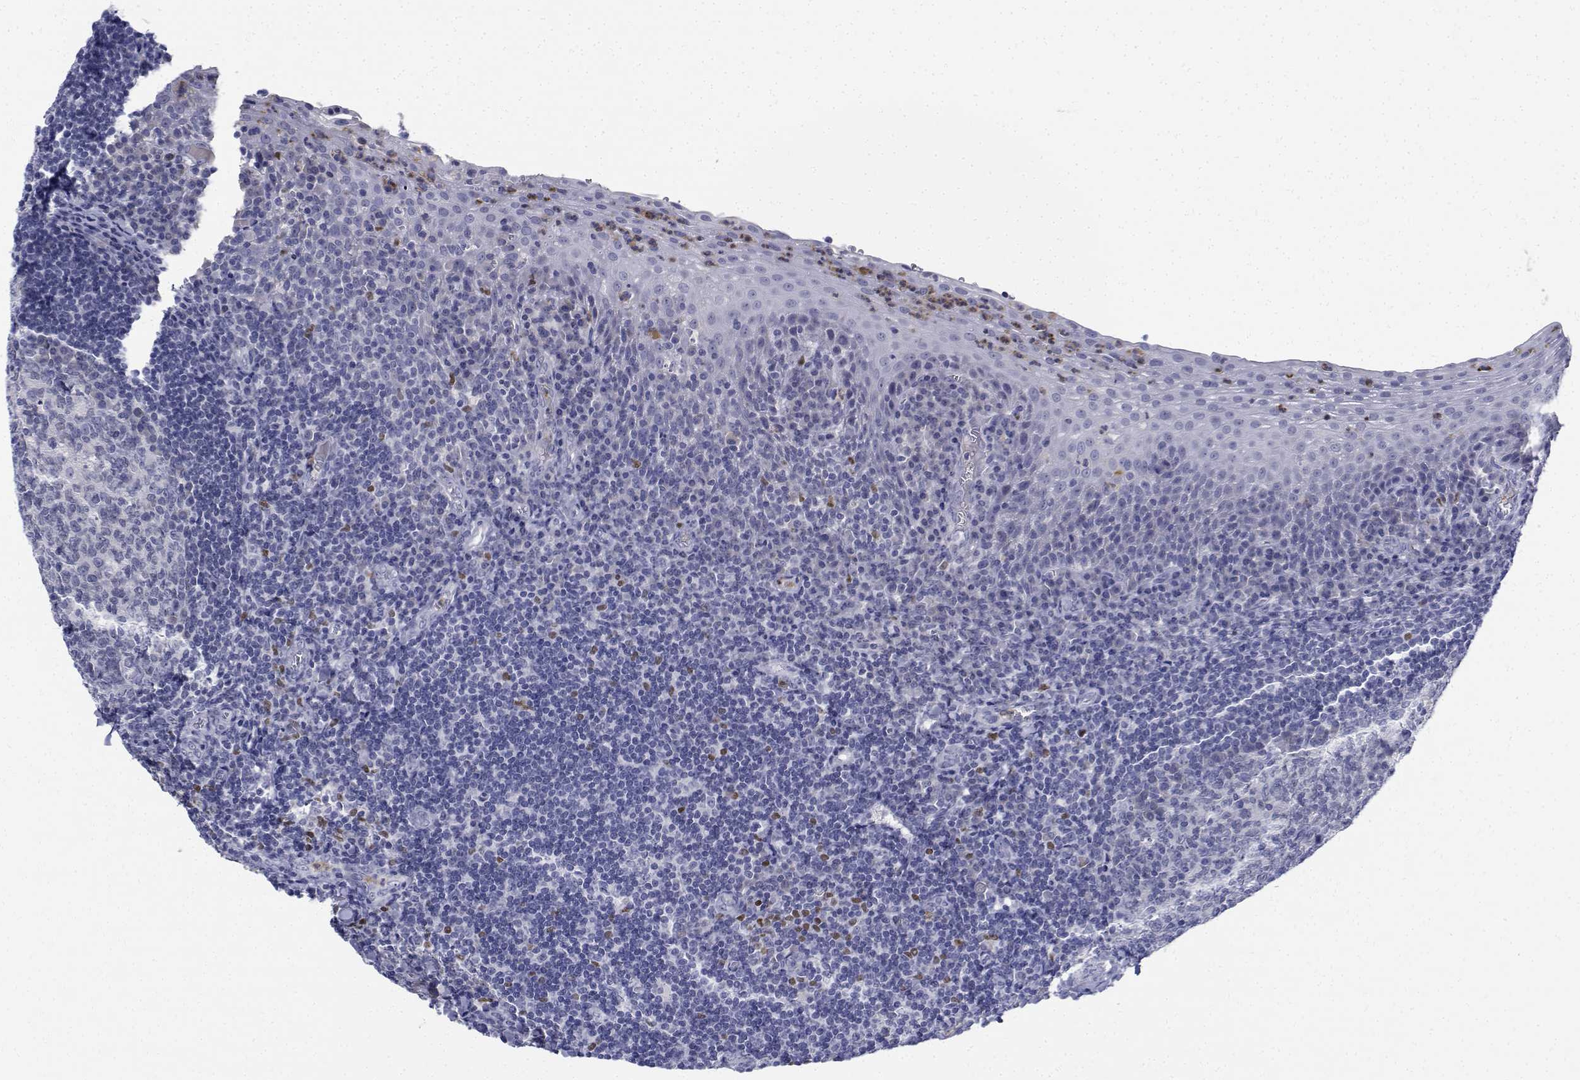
{"staining": {"intensity": "negative", "quantity": "none", "location": "none"}, "tissue": "tonsil", "cell_type": "Germinal center cells", "image_type": "normal", "snomed": [{"axis": "morphology", "description": "Normal tissue, NOS"}, {"axis": "morphology", "description": "Inflammation, NOS"}, {"axis": "topography", "description": "Tonsil"}], "caption": "Photomicrograph shows no protein positivity in germinal center cells of unremarkable tonsil.", "gene": "PLXNA4", "patient": {"sex": "female", "age": 31}}